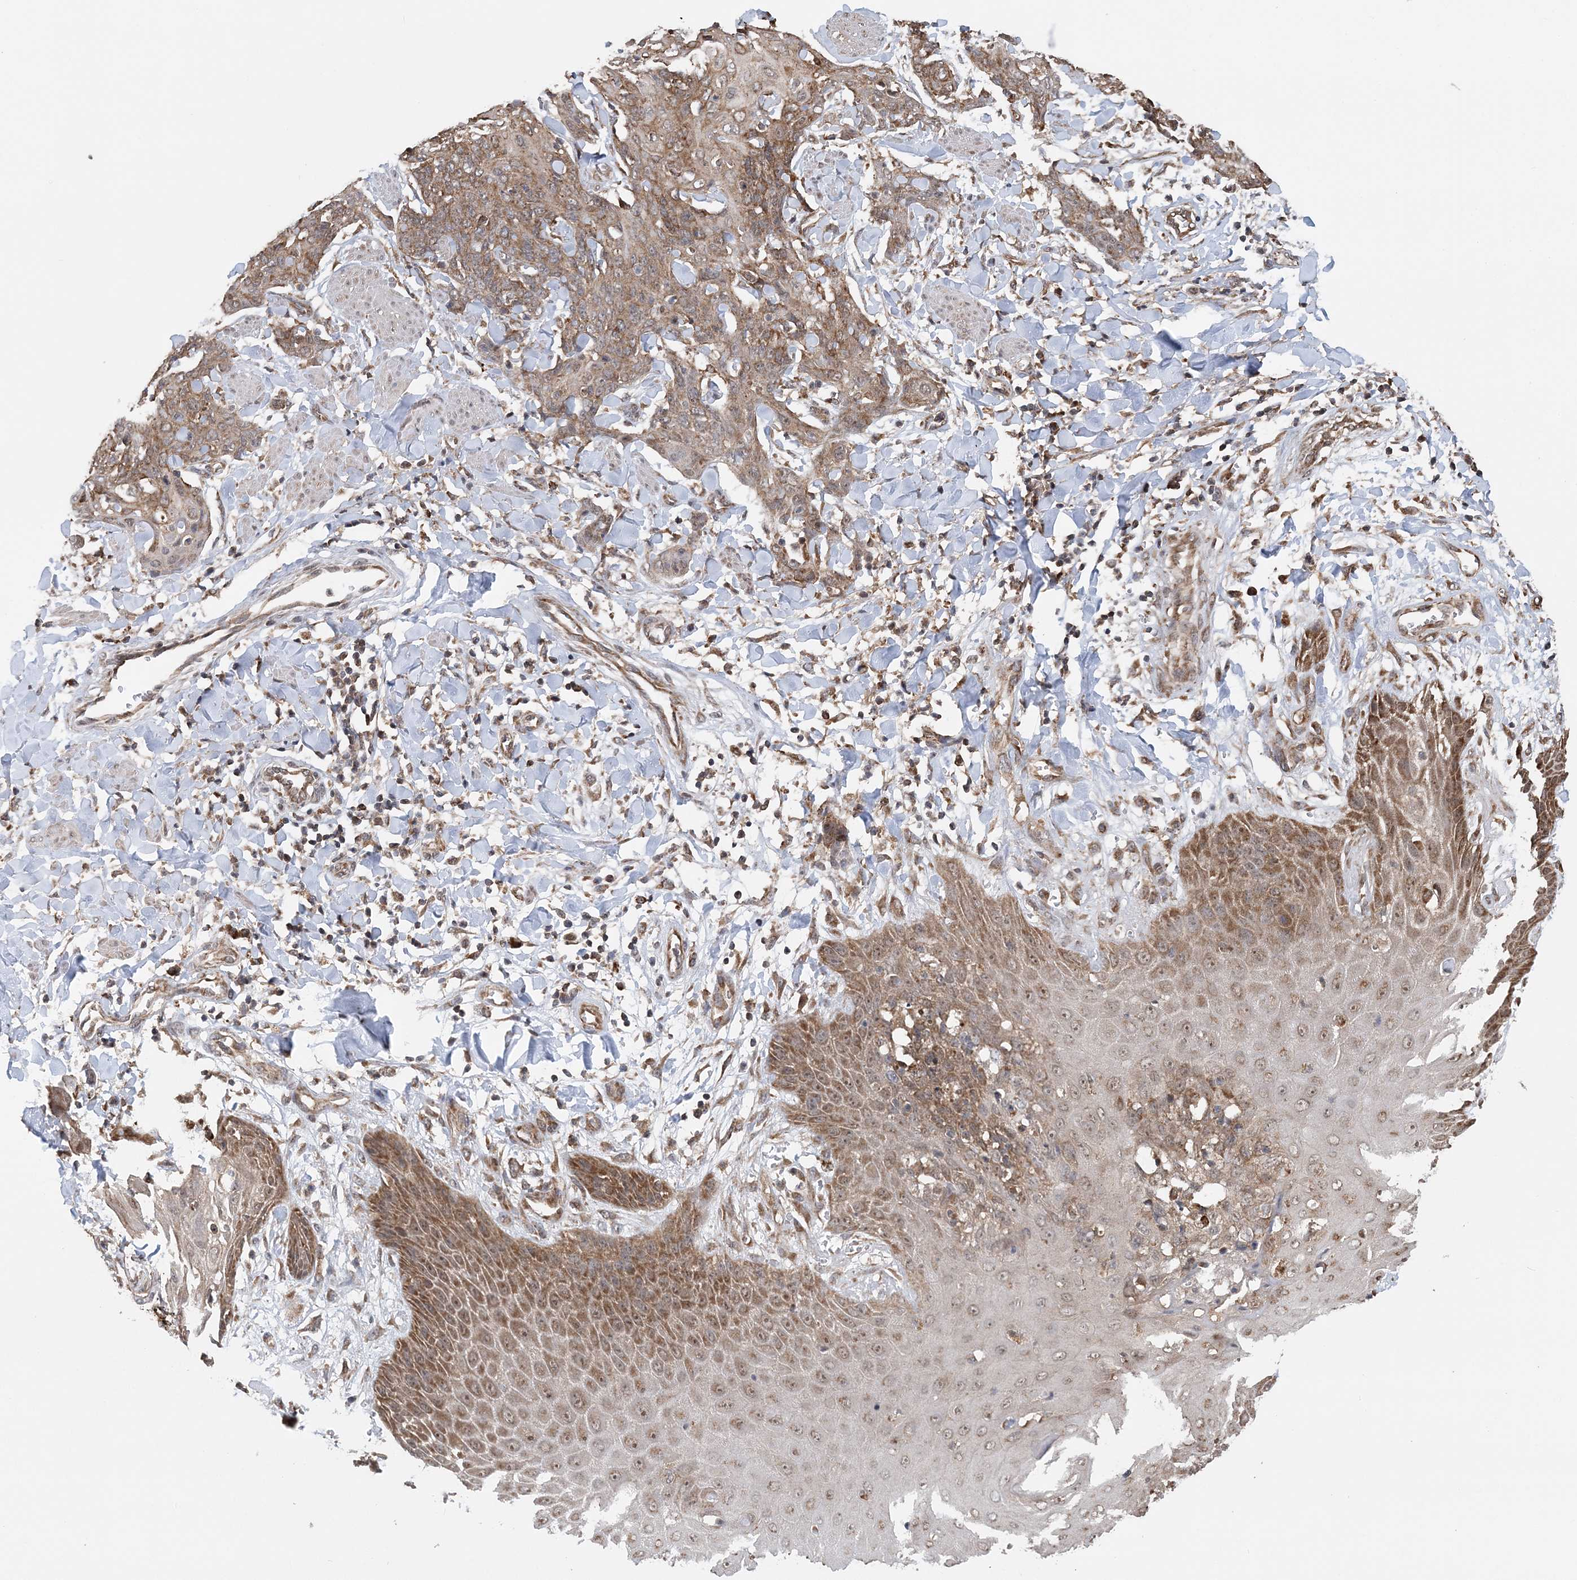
{"staining": {"intensity": "weak", "quantity": ">75%", "location": "cytoplasmic/membranous"}, "tissue": "skin cancer", "cell_type": "Tumor cells", "image_type": "cancer", "snomed": [{"axis": "morphology", "description": "Squamous cell carcinoma, NOS"}, {"axis": "topography", "description": "Skin"}, {"axis": "topography", "description": "Vulva"}], "caption": "This photomicrograph reveals immunohistochemistry staining of human skin cancer, with low weak cytoplasmic/membranous expression in approximately >75% of tumor cells.", "gene": "PCBP1", "patient": {"sex": "female", "age": 85}}